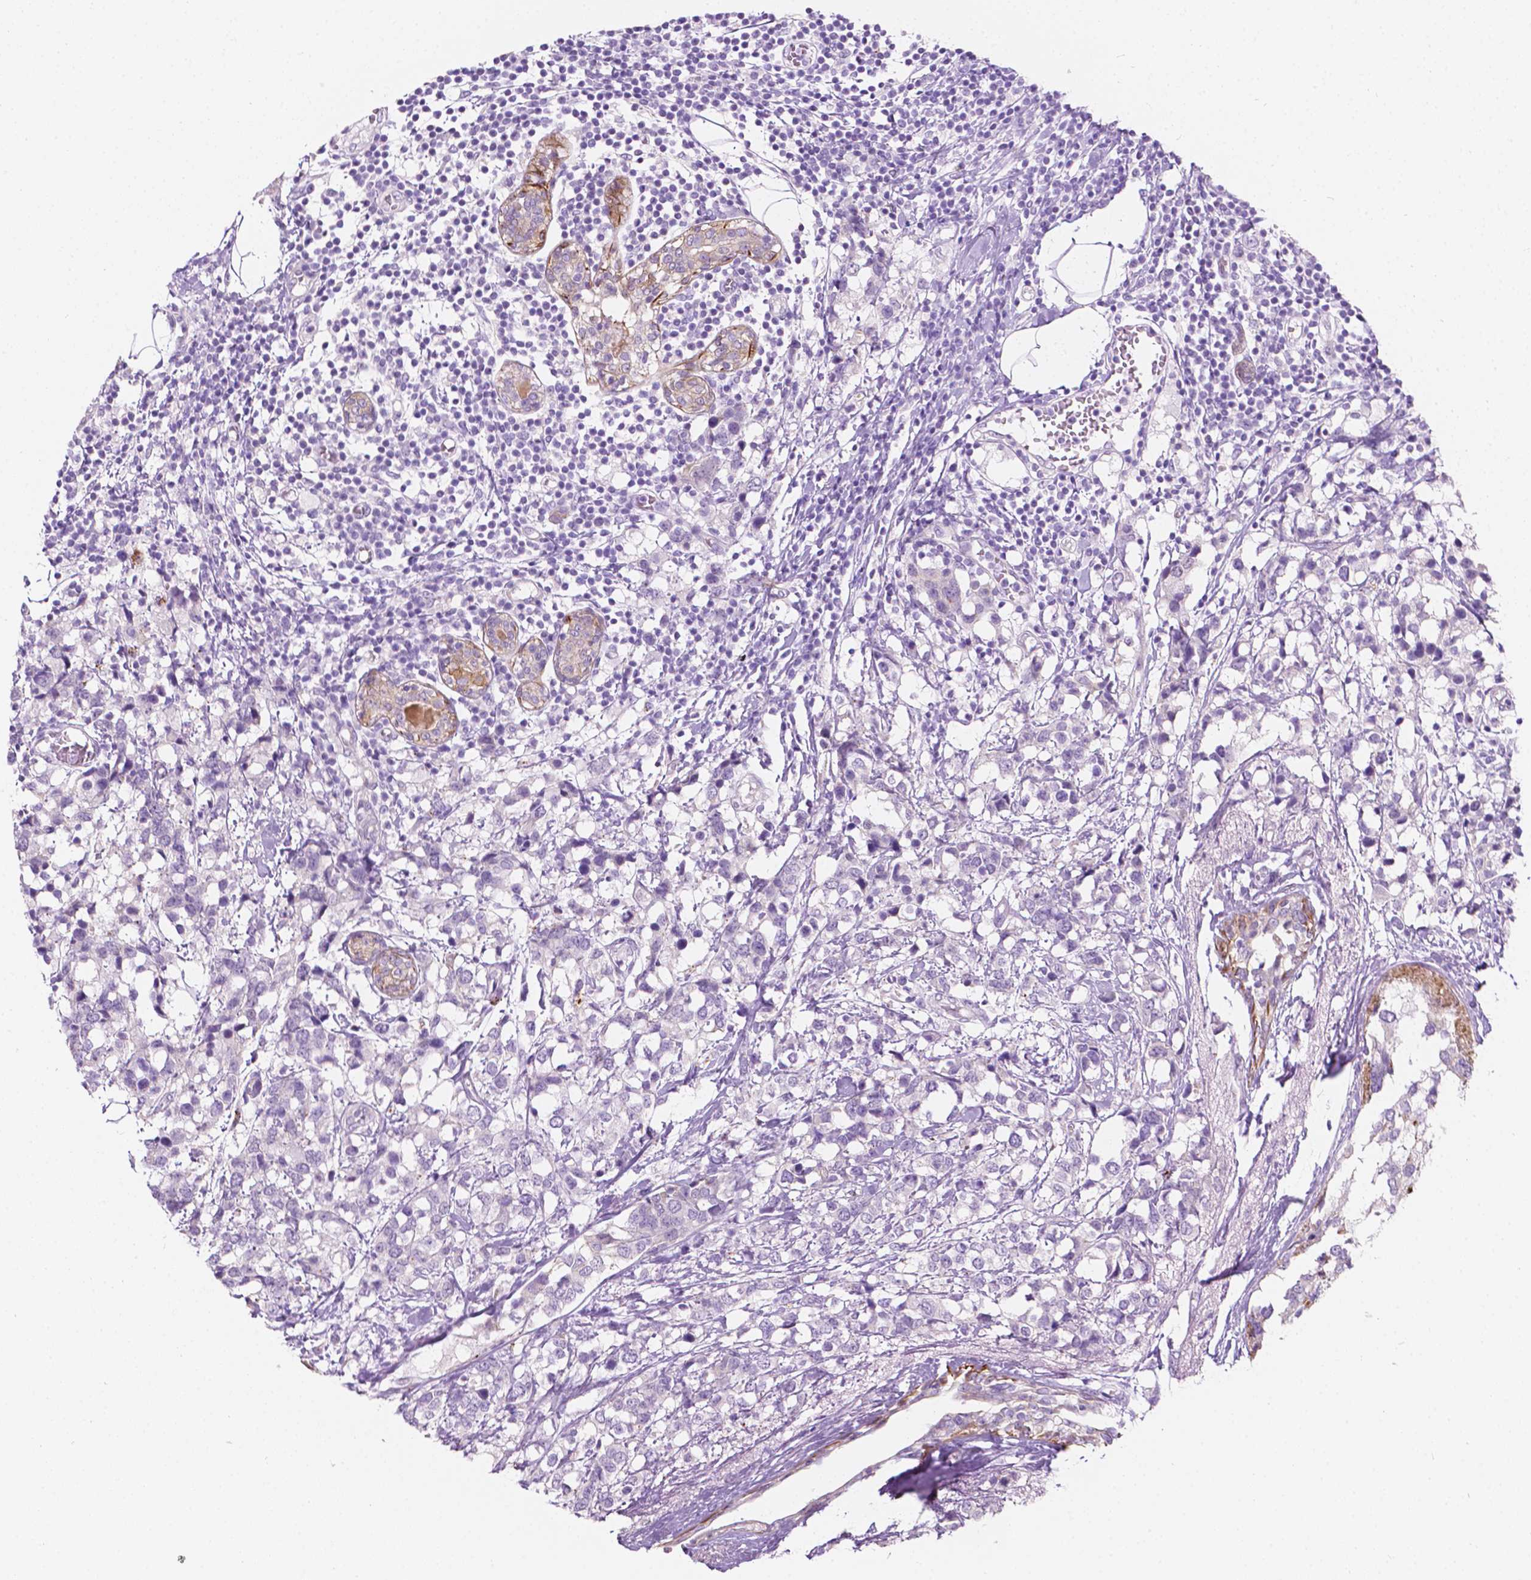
{"staining": {"intensity": "negative", "quantity": "none", "location": "none"}, "tissue": "breast cancer", "cell_type": "Tumor cells", "image_type": "cancer", "snomed": [{"axis": "morphology", "description": "Lobular carcinoma"}, {"axis": "topography", "description": "Breast"}], "caption": "The immunohistochemistry (IHC) image has no significant staining in tumor cells of lobular carcinoma (breast) tissue.", "gene": "NOS1AP", "patient": {"sex": "female", "age": 59}}